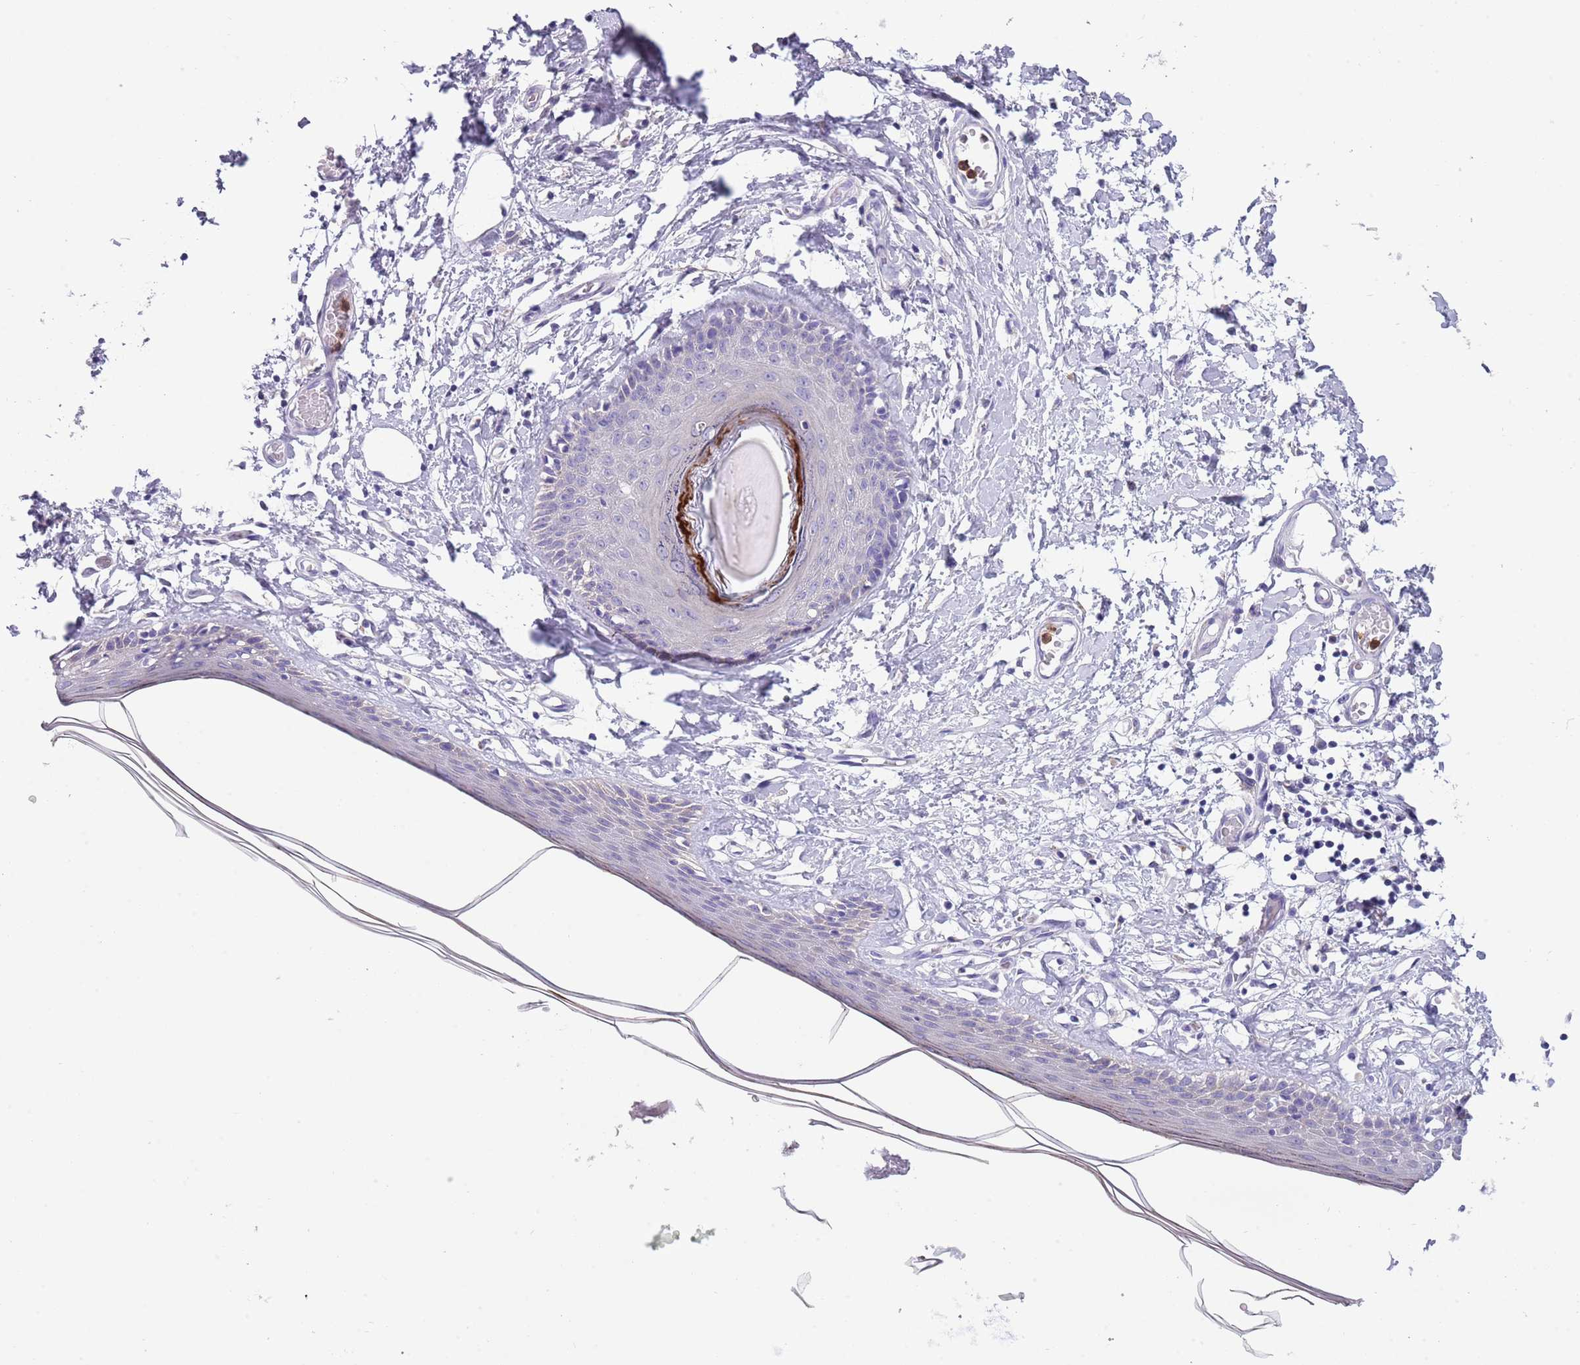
{"staining": {"intensity": "negative", "quantity": "none", "location": "none"}, "tissue": "skin", "cell_type": "Epidermal cells", "image_type": "normal", "snomed": [{"axis": "morphology", "description": "Normal tissue, NOS"}, {"axis": "topography", "description": "Adipose tissue"}, {"axis": "topography", "description": "Vascular tissue"}, {"axis": "topography", "description": "Vulva"}, {"axis": "topography", "description": "Peripheral nerve tissue"}], "caption": "A histopathology image of human skin is negative for staining in epidermal cells.", "gene": "ZFP2", "patient": {"sex": "female", "age": 86}}